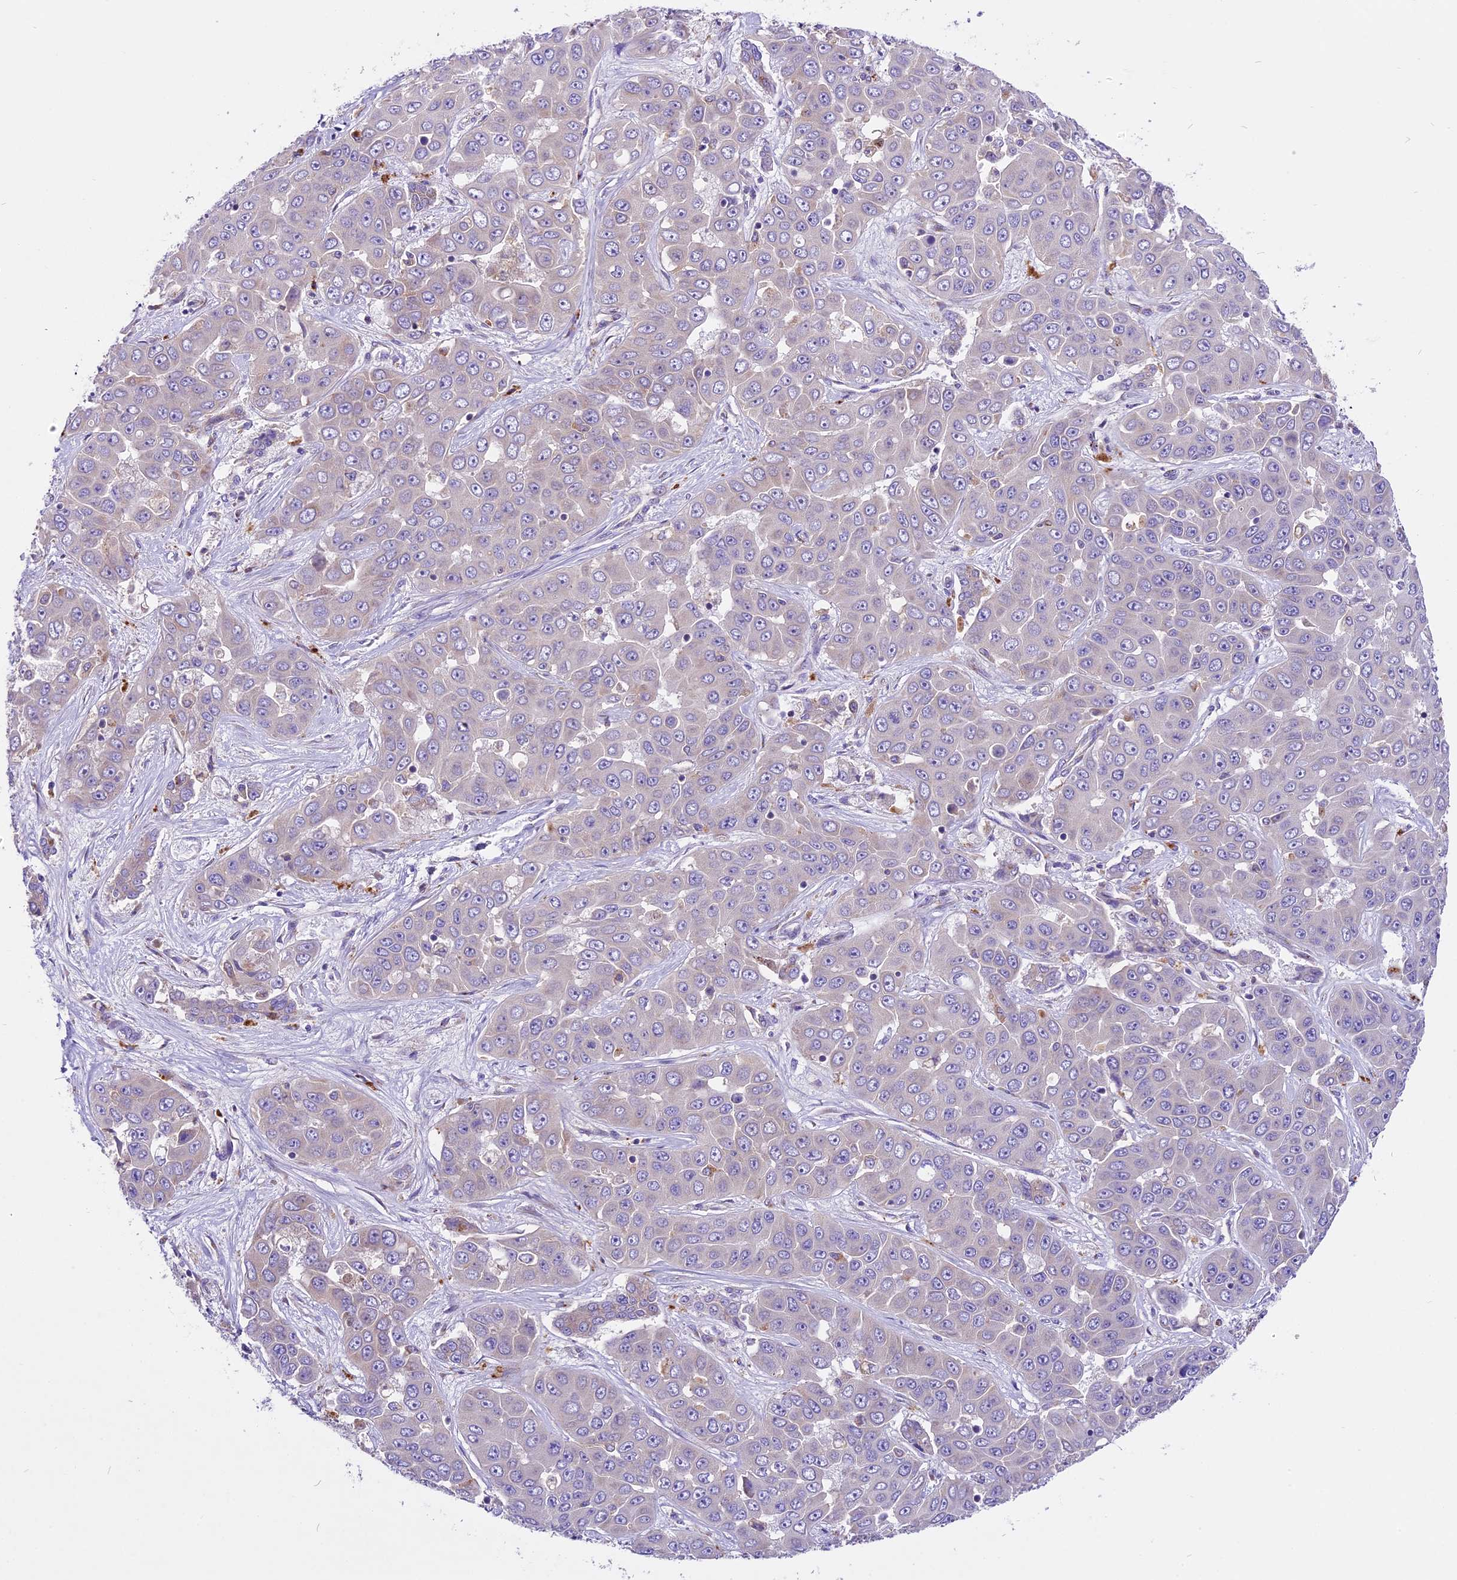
{"staining": {"intensity": "weak", "quantity": ">75%", "location": "cytoplasmic/membranous"}, "tissue": "liver cancer", "cell_type": "Tumor cells", "image_type": "cancer", "snomed": [{"axis": "morphology", "description": "Cholangiocarcinoma"}, {"axis": "topography", "description": "Liver"}], "caption": "Liver cholangiocarcinoma stained for a protein displays weak cytoplasmic/membranous positivity in tumor cells. The protein is stained brown, and the nuclei are stained in blue (DAB (3,3'-diaminobenzidine) IHC with brightfield microscopy, high magnification).", "gene": "PEMT", "patient": {"sex": "female", "age": 52}}